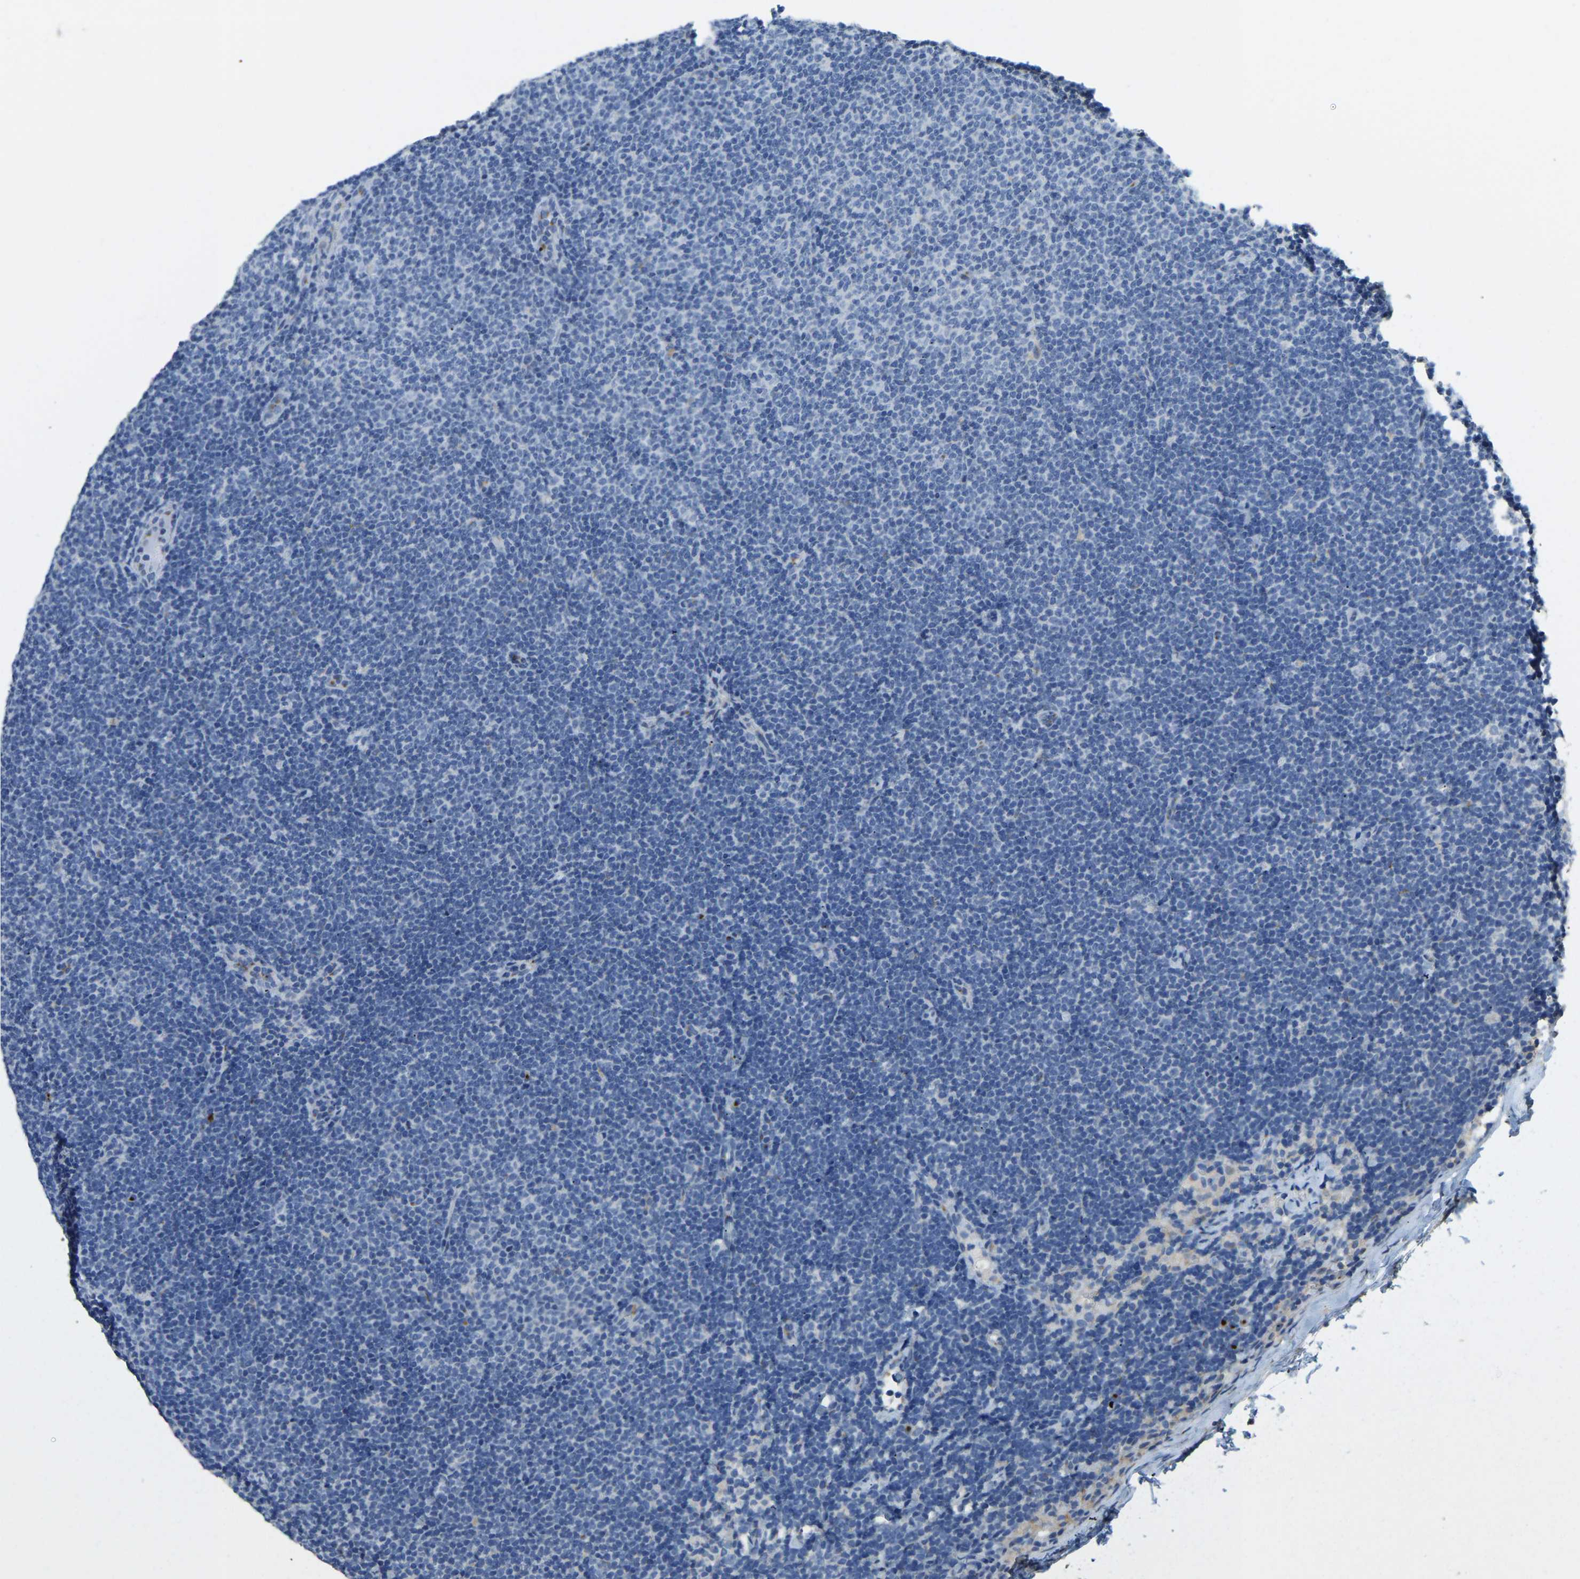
{"staining": {"intensity": "negative", "quantity": "none", "location": "none"}, "tissue": "lymphoma", "cell_type": "Tumor cells", "image_type": "cancer", "snomed": [{"axis": "morphology", "description": "Malignant lymphoma, non-Hodgkin's type, Low grade"}, {"axis": "topography", "description": "Lymph node"}], "caption": "The immunohistochemistry photomicrograph has no significant expression in tumor cells of lymphoma tissue.", "gene": "FAM174A", "patient": {"sex": "female", "age": 53}}